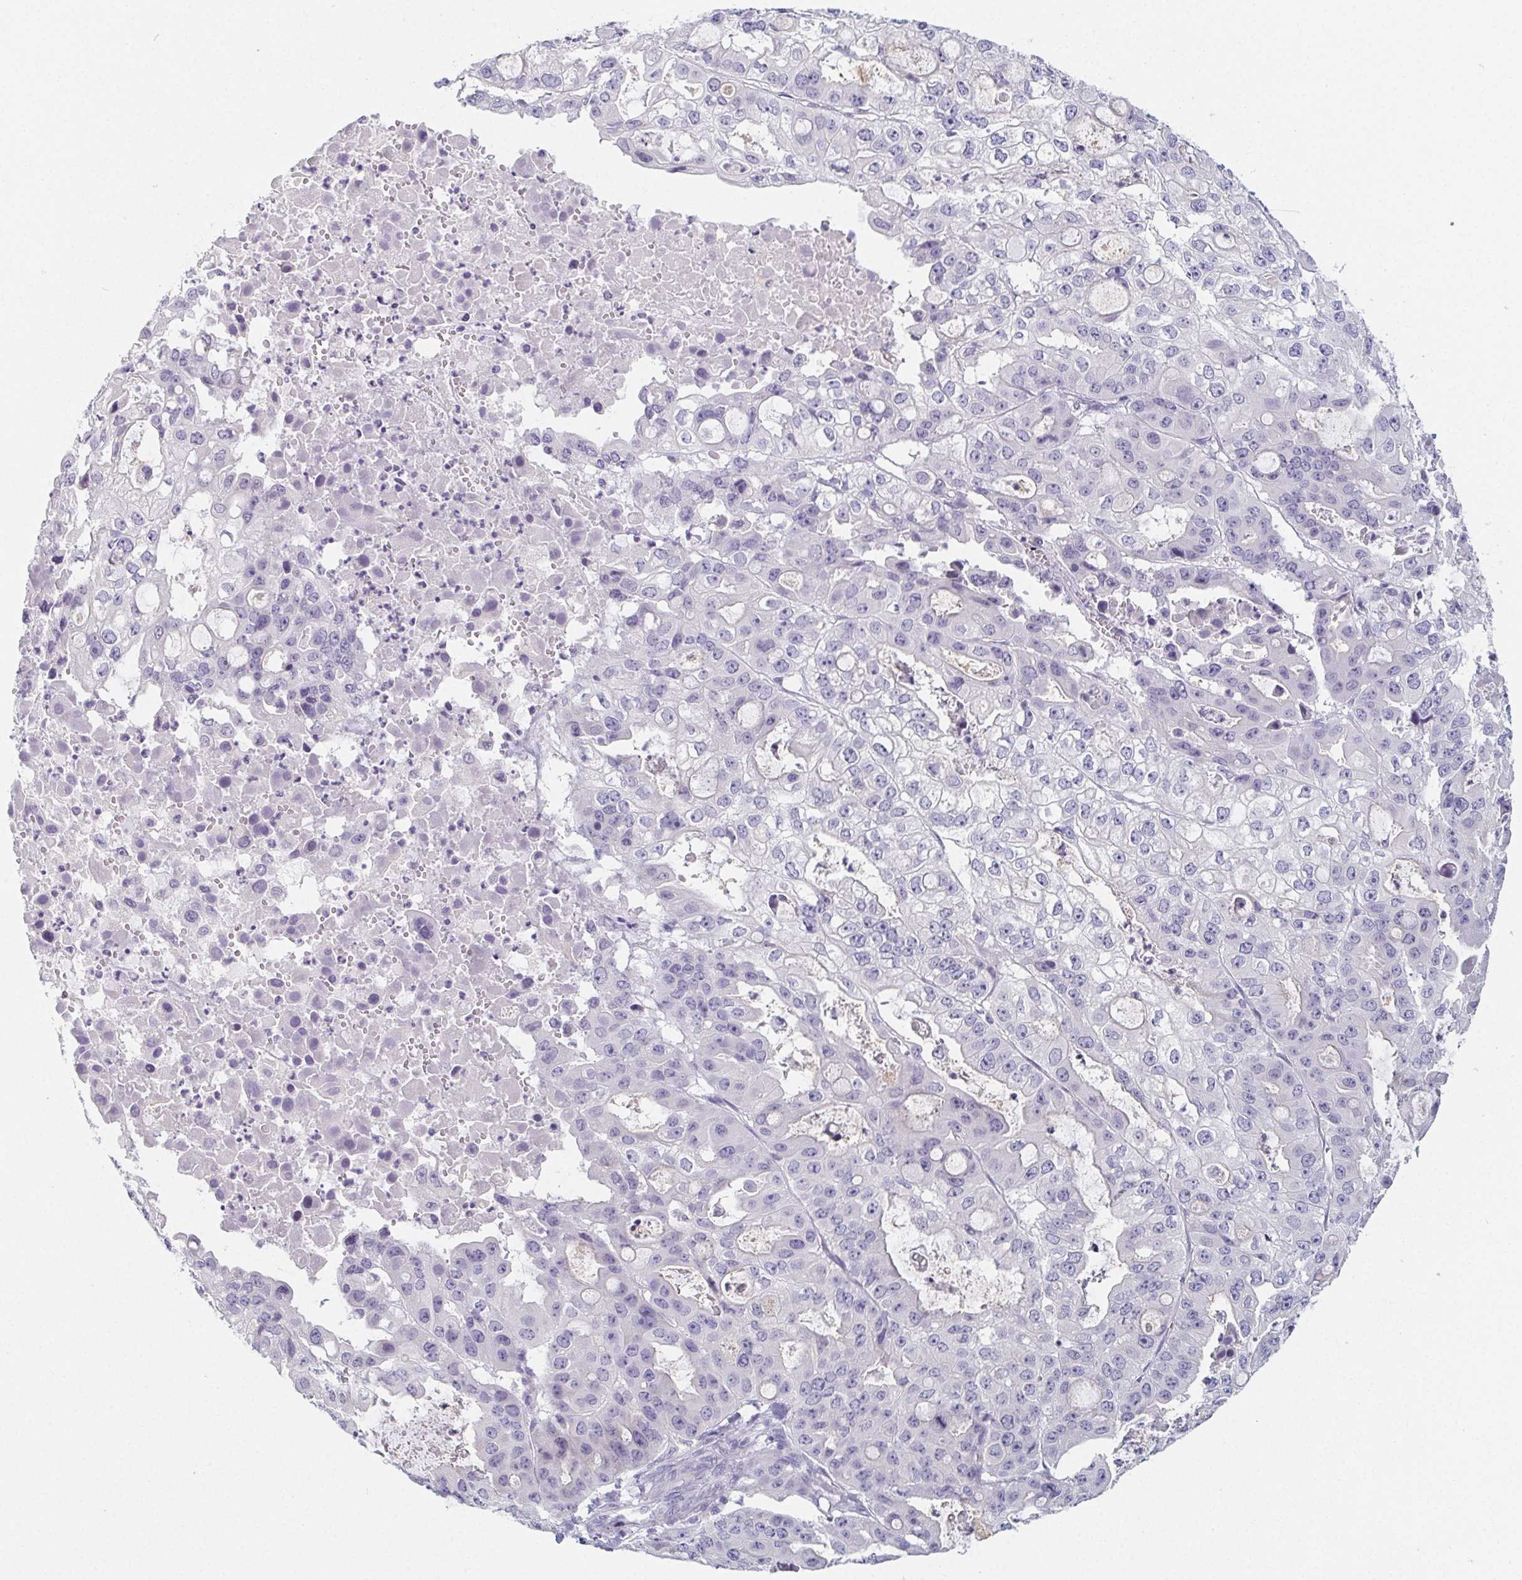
{"staining": {"intensity": "negative", "quantity": "none", "location": "none"}, "tissue": "ovarian cancer", "cell_type": "Tumor cells", "image_type": "cancer", "snomed": [{"axis": "morphology", "description": "Cystadenocarcinoma, serous, NOS"}, {"axis": "topography", "description": "Ovary"}], "caption": "An image of human ovarian cancer is negative for staining in tumor cells.", "gene": "GLIPR1L1", "patient": {"sex": "female", "age": 56}}